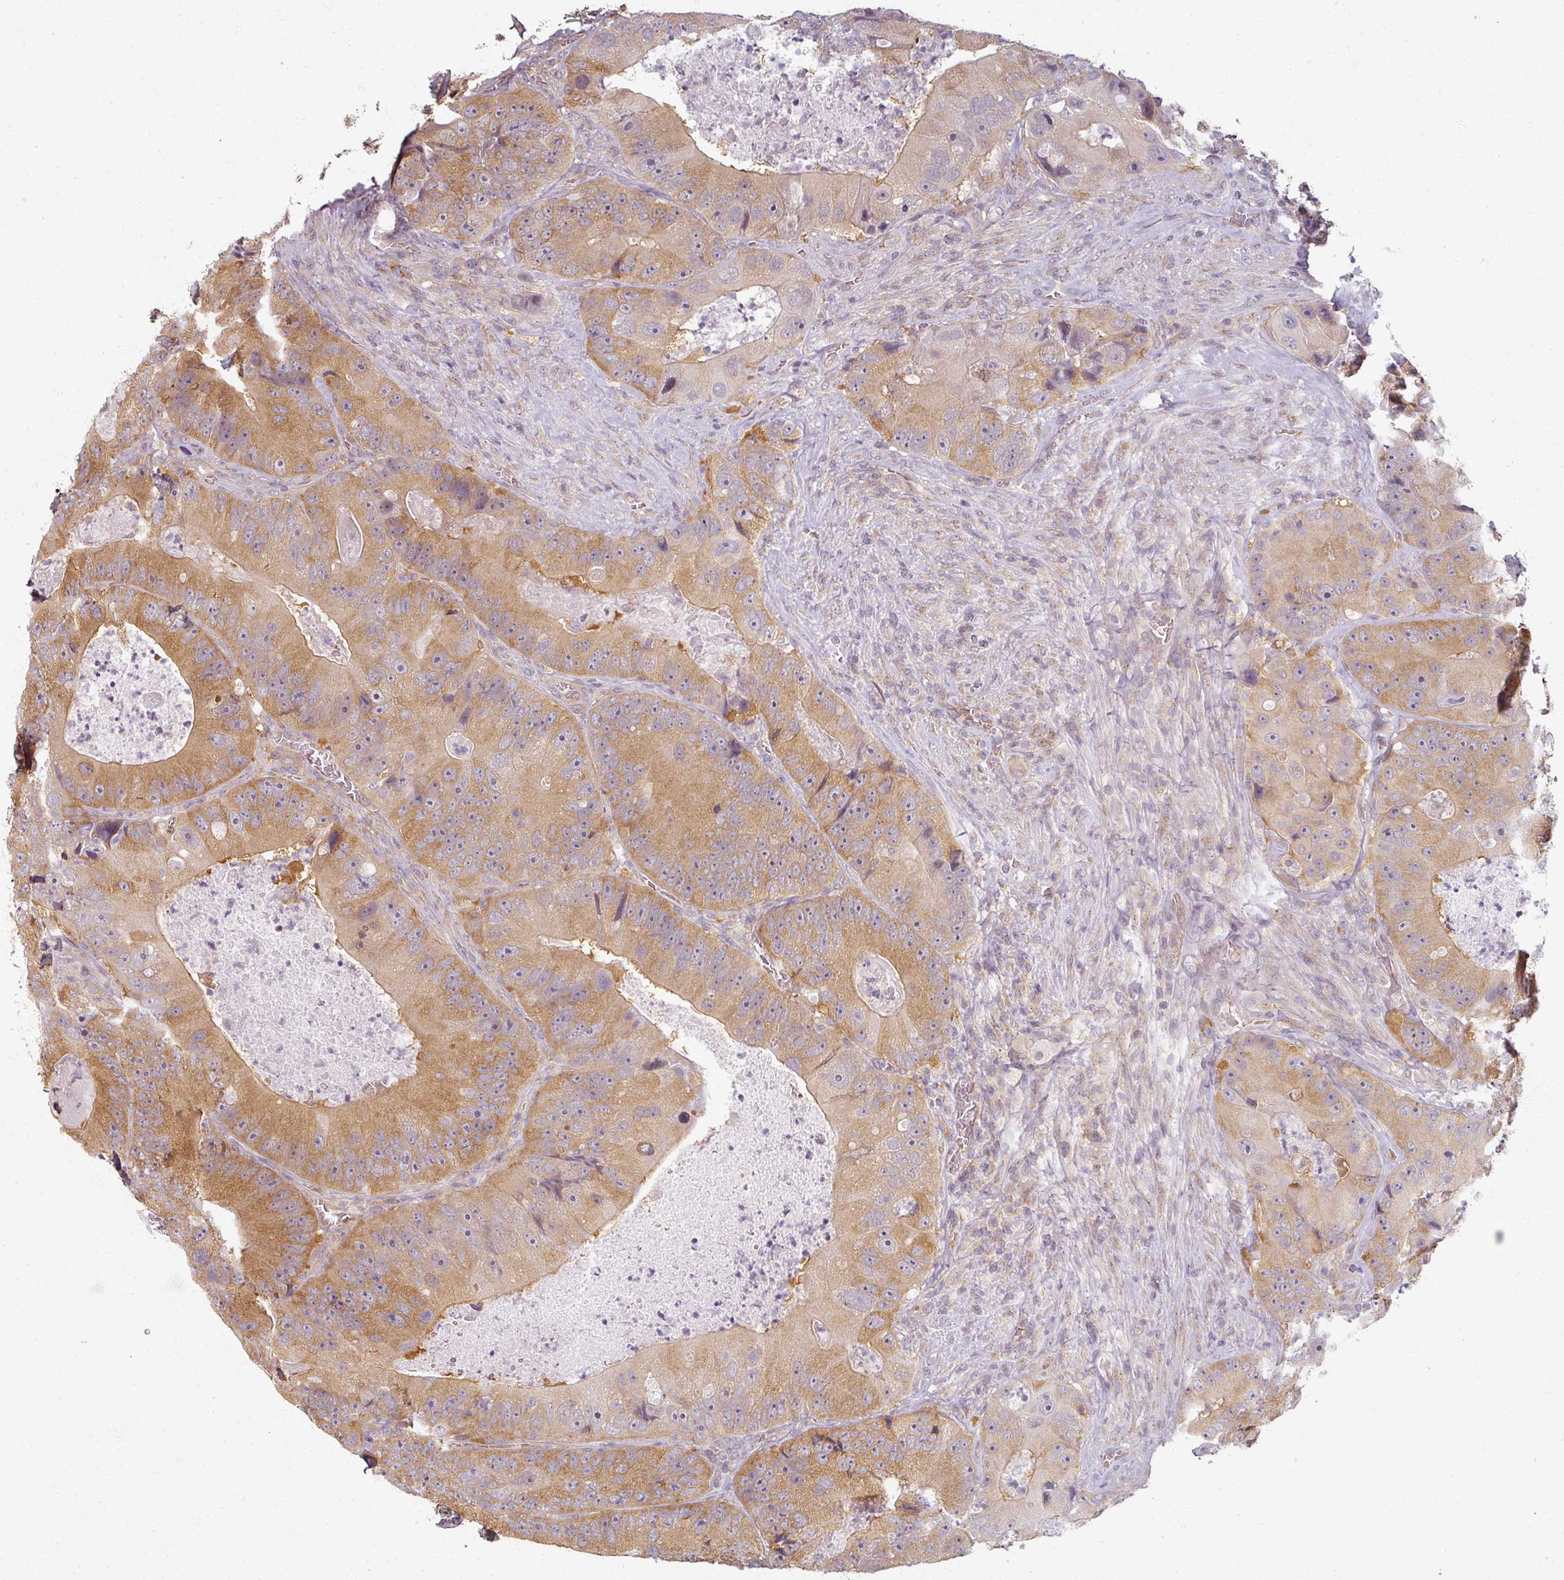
{"staining": {"intensity": "moderate", "quantity": ">75%", "location": "cytoplasmic/membranous"}, "tissue": "colorectal cancer", "cell_type": "Tumor cells", "image_type": "cancer", "snomed": [{"axis": "morphology", "description": "Adenocarcinoma, NOS"}, {"axis": "topography", "description": "Colon"}], "caption": "Protein staining of colorectal cancer tissue demonstrates moderate cytoplasmic/membranous expression in approximately >75% of tumor cells.", "gene": "AGPAT4", "patient": {"sex": "female", "age": 86}}